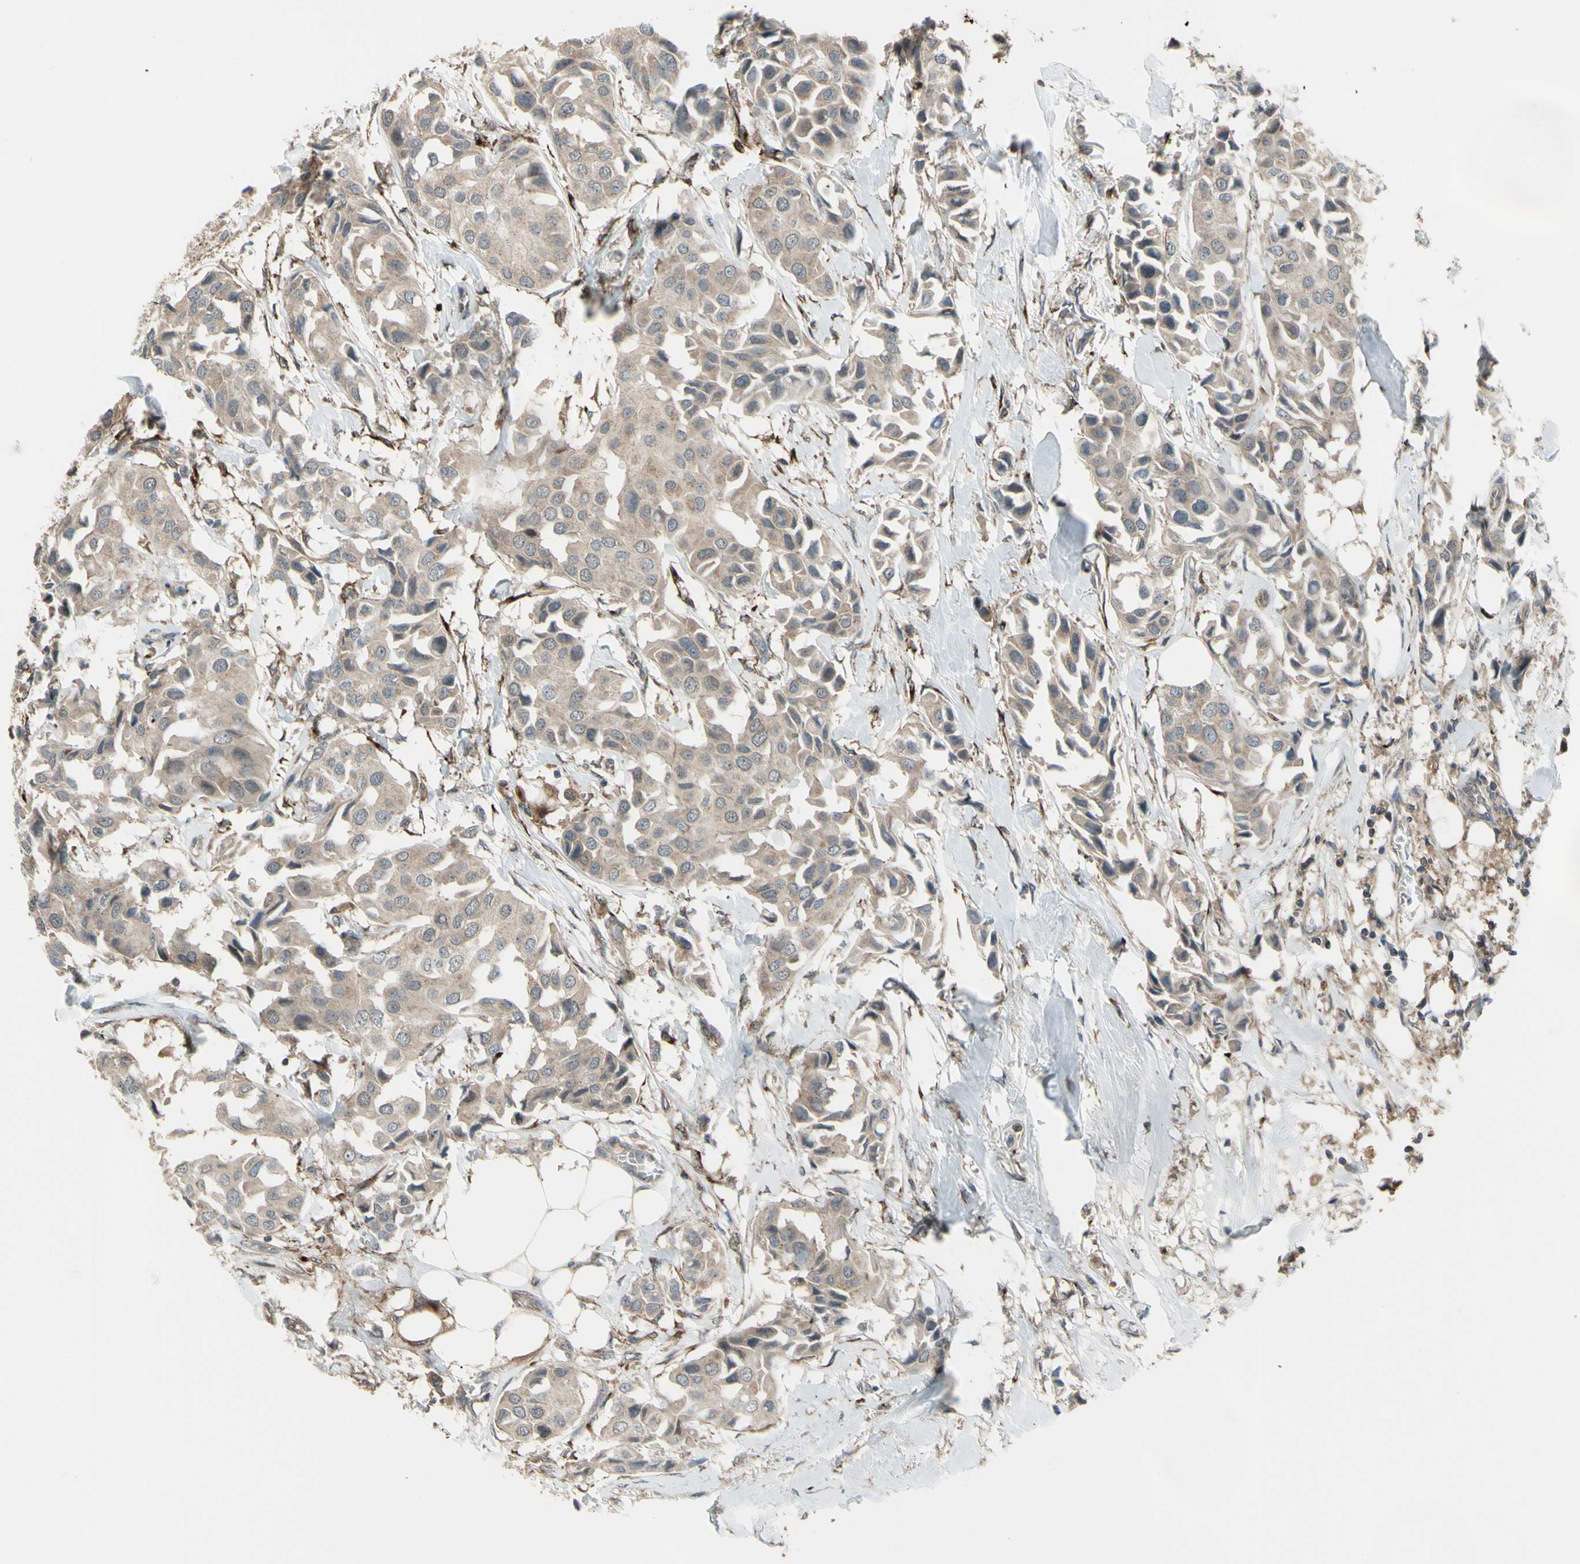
{"staining": {"intensity": "weak", "quantity": "25%-75%", "location": "cytoplasmic/membranous"}, "tissue": "breast cancer", "cell_type": "Tumor cells", "image_type": "cancer", "snomed": [{"axis": "morphology", "description": "Duct carcinoma"}, {"axis": "topography", "description": "Breast"}], "caption": "DAB (3,3'-diaminobenzidine) immunohistochemical staining of human breast infiltrating ductal carcinoma exhibits weak cytoplasmic/membranous protein expression in approximately 25%-75% of tumor cells. (DAB (3,3'-diaminobenzidine) IHC, brown staining for protein, blue staining for nuclei).", "gene": "FLII", "patient": {"sex": "female", "age": 80}}